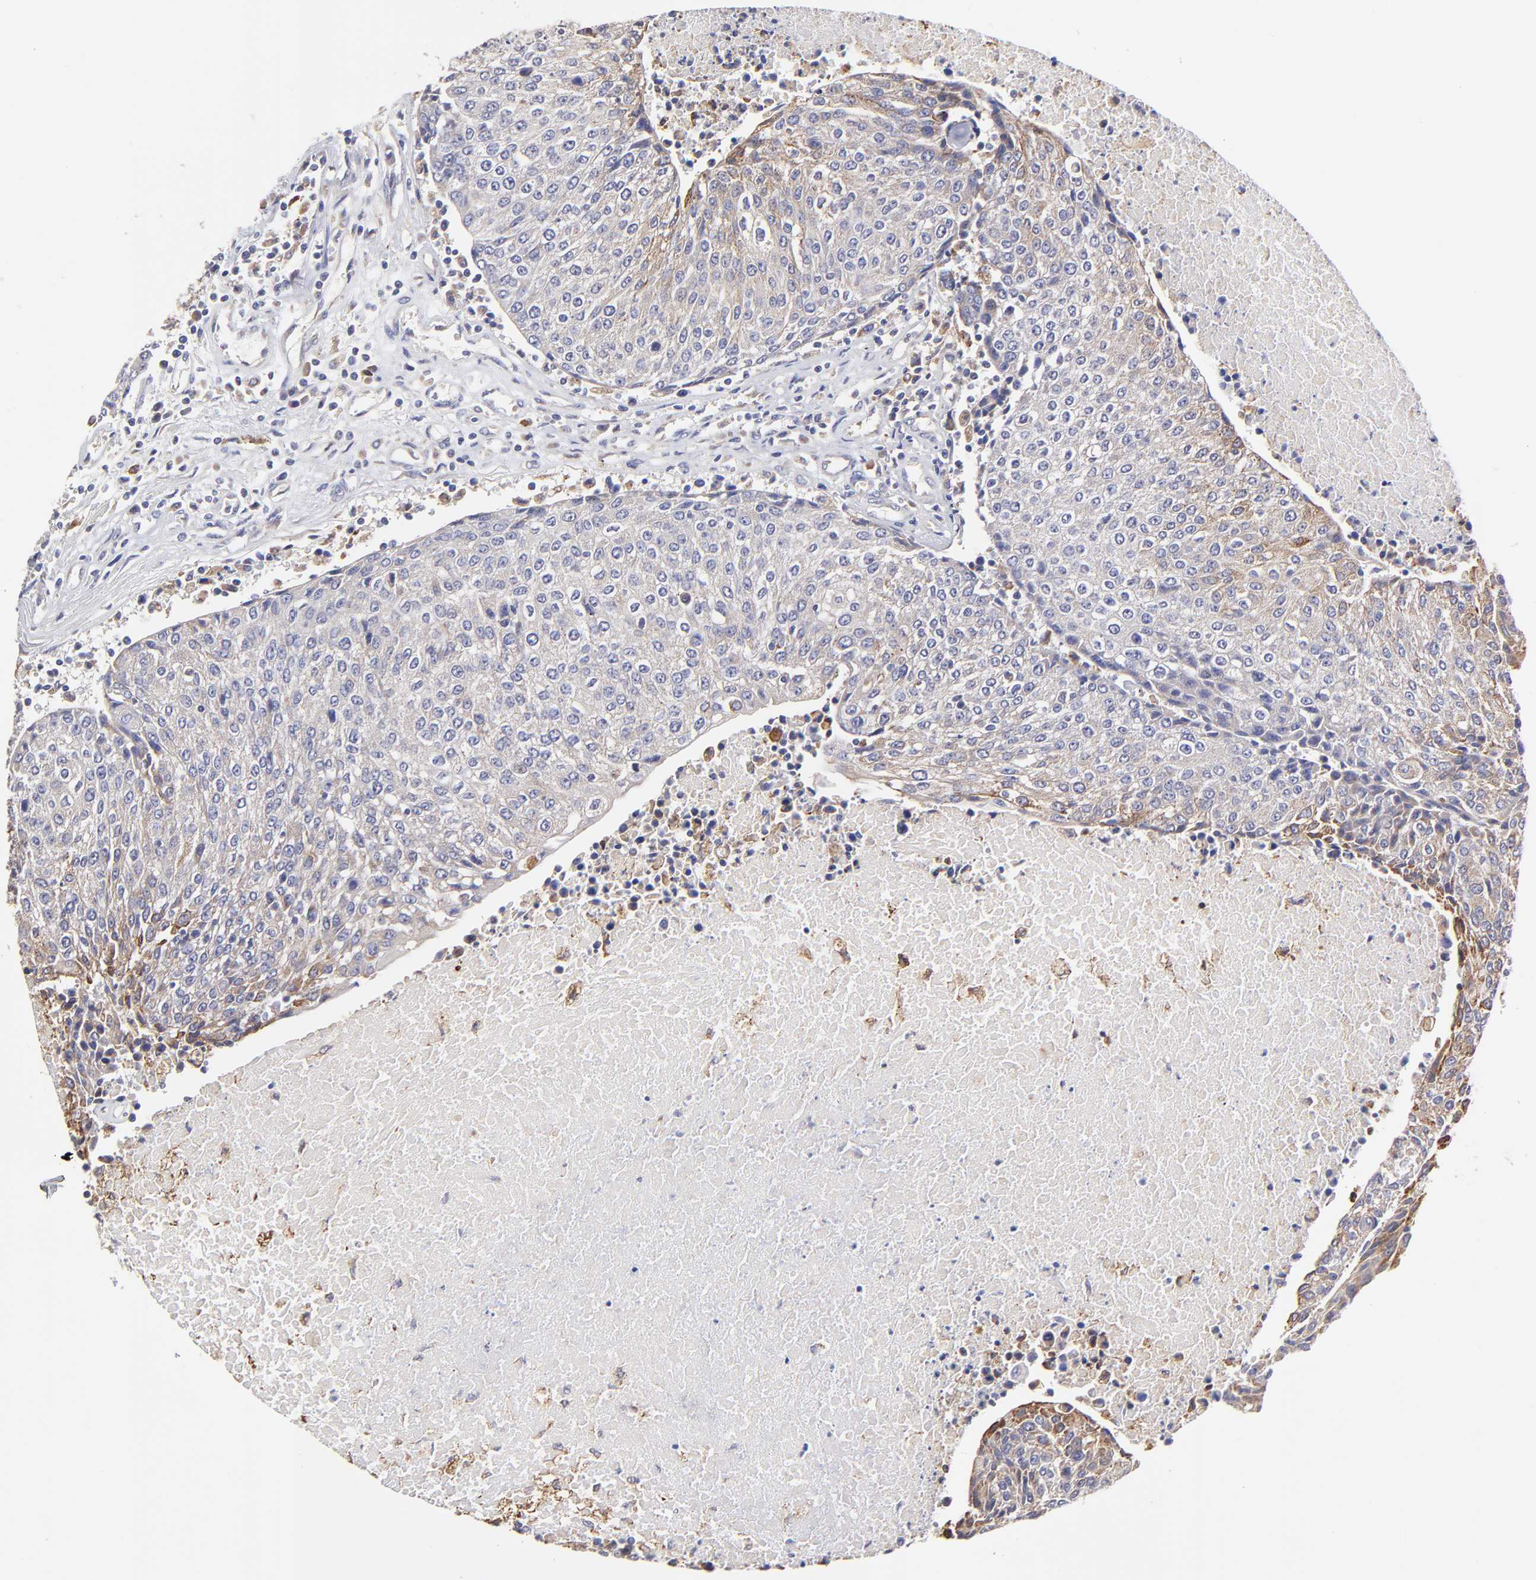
{"staining": {"intensity": "weak", "quantity": "<25%", "location": "cytoplasmic/membranous"}, "tissue": "urothelial cancer", "cell_type": "Tumor cells", "image_type": "cancer", "snomed": [{"axis": "morphology", "description": "Urothelial carcinoma, High grade"}, {"axis": "topography", "description": "Urinary bladder"}], "caption": "Tumor cells show no significant protein expression in urothelial carcinoma (high-grade).", "gene": "GCSAM", "patient": {"sex": "female", "age": 85}}